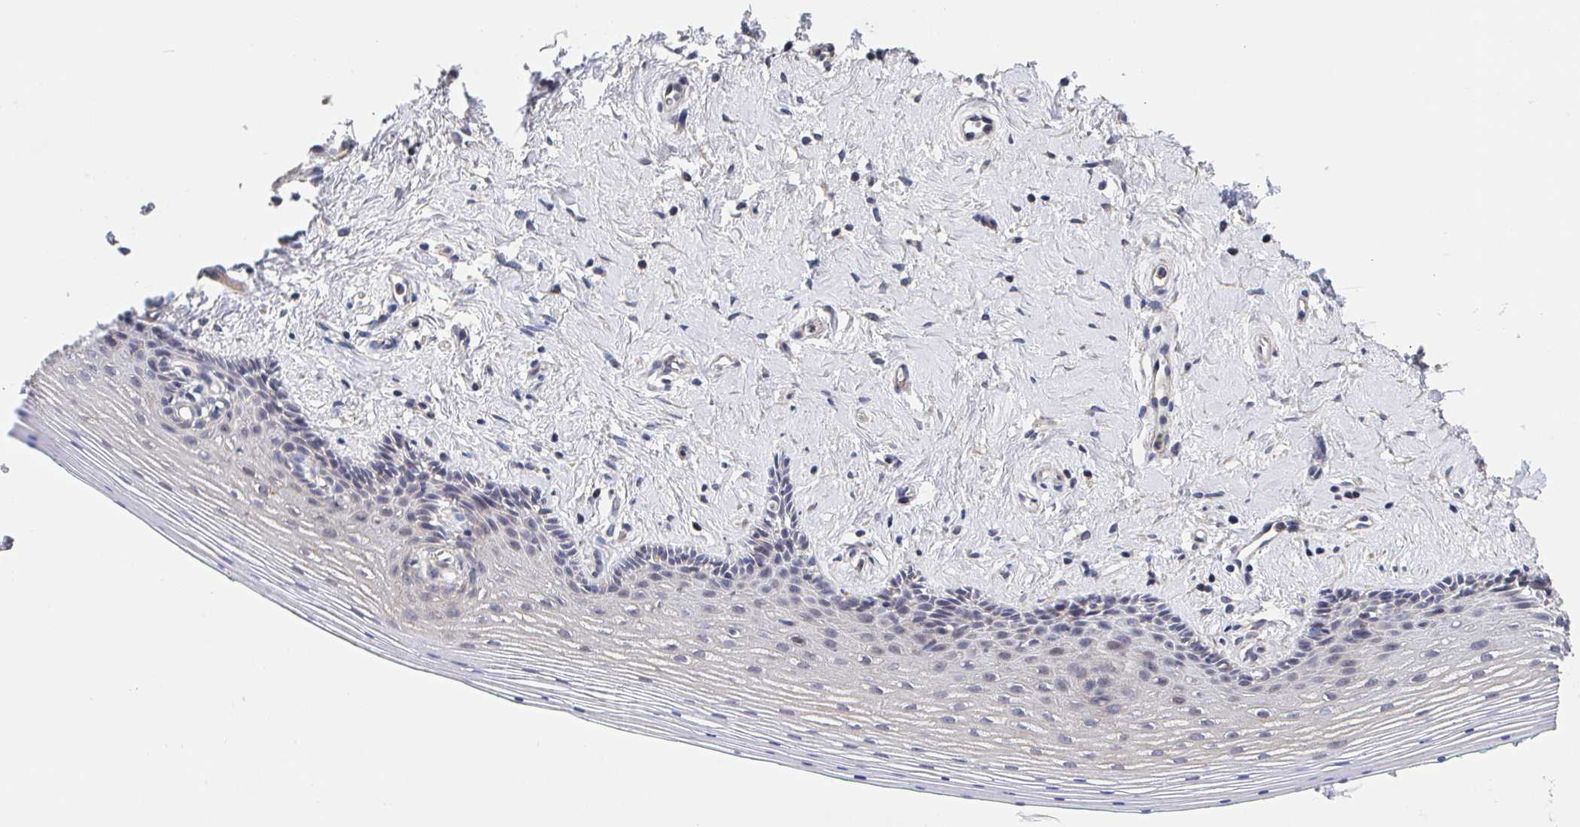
{"staining": {"intensity": "weak", "quantity": "<25%", "location": "cytoplasmic/membranous"}, "tissue": "vagina", "cell_type": "Squamous epithelial cells", "image_type": "normal", "snomed": [{"axis": "morphology", "description": "Normal tissue, NOS"}, {"axis": "topography", "description": "Vagina"}], "caption": "Squamous epithelial cells are negative for protein expression in unremarkable human vagina. (DAB IHC visualized using brightfield microscopy, high magnification).", "gene": "DHRS12", "patient": {"sex": "female", "age": 42}}